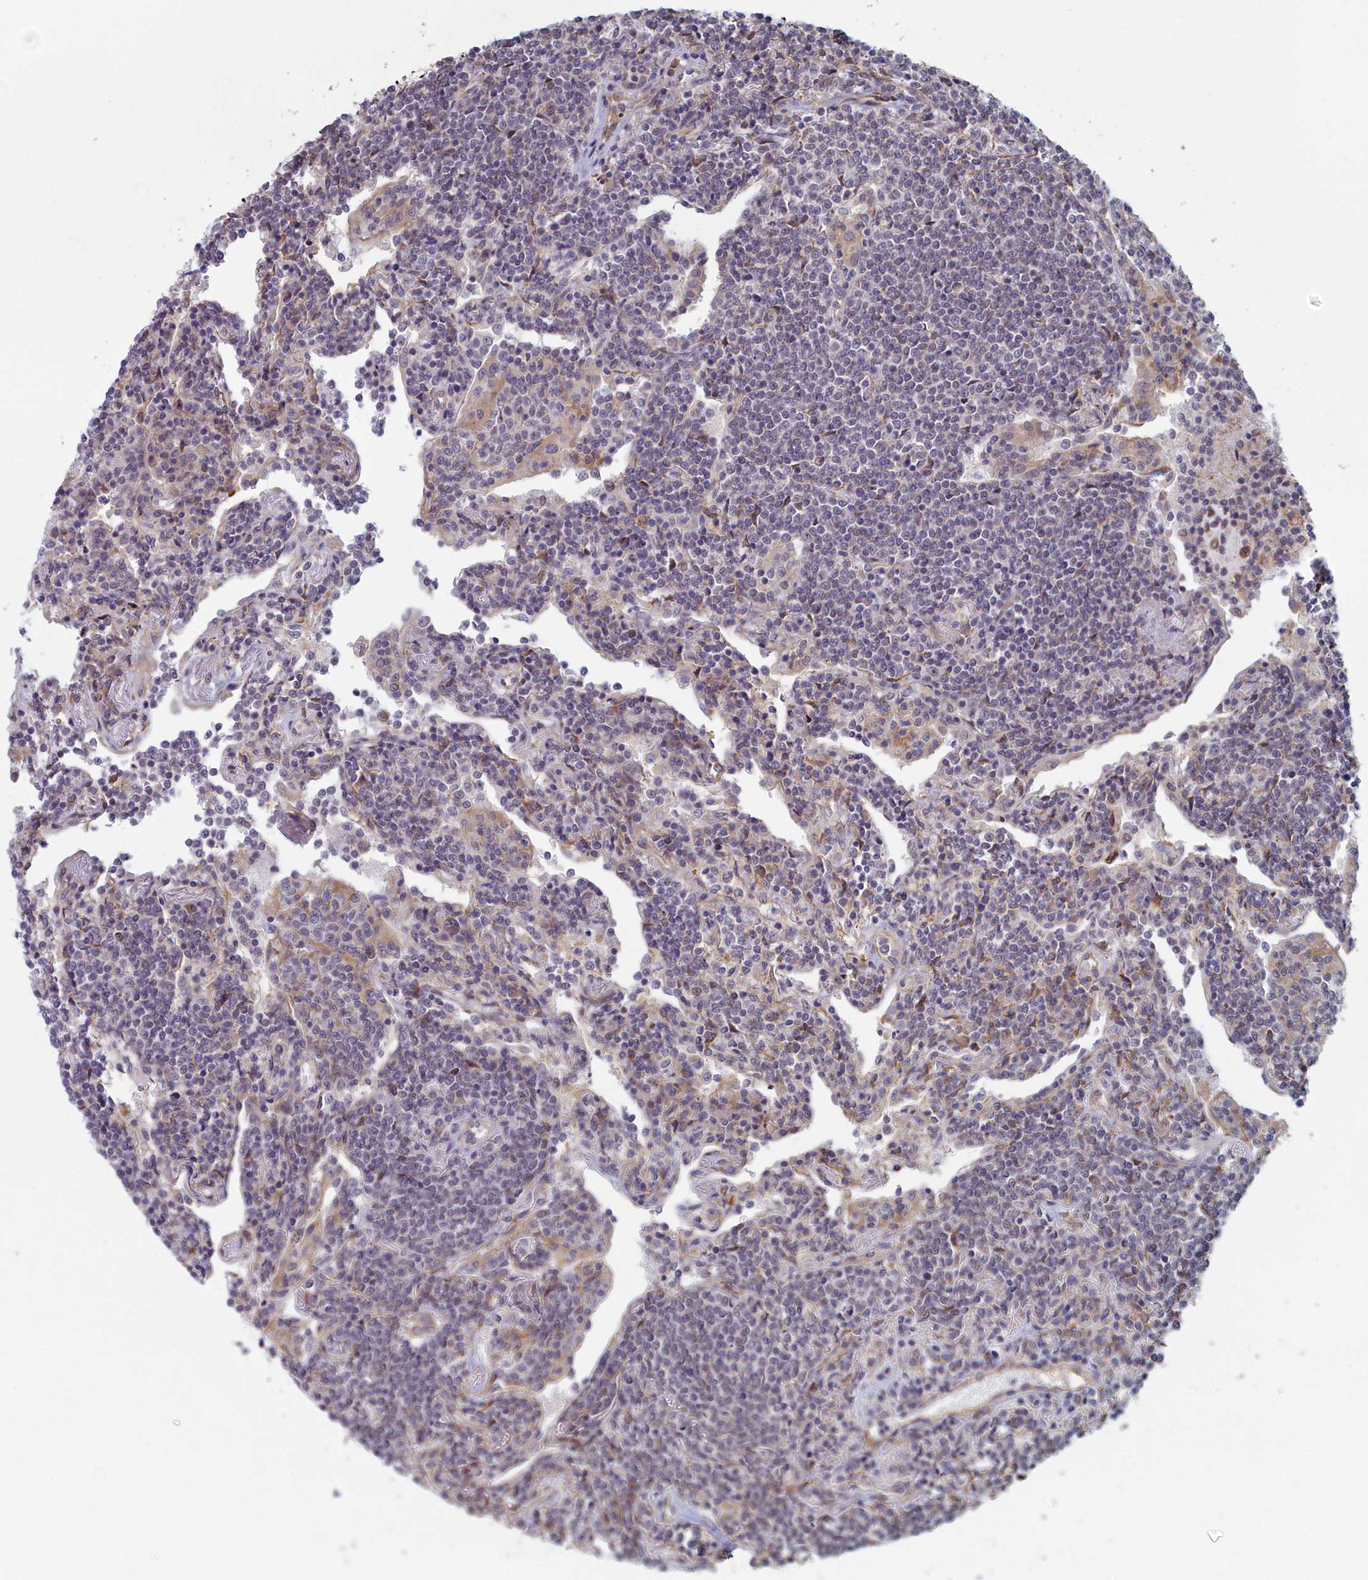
{"staining": {"intensity": "negative", "quantity": "none", "location": "none"}, "tissue": "lymphoma", "cell_type": "Tumor cells", "image_type": "cancer", "snomed": [{"axis": "morphology", "description": "Malignant lymphoma, non-Hodgkin's type, Low grade"}, {"axis": "topography", "description": "Lung"}], "caption": "Human low-grade malignant lymphoma, non-Hodgkin's type stained for a protein using immunohistochemistry (IHC) exhibits no positivity in tumor cells.", "gene": "MAK16", "patient": {"sex": "female", "age": 71}}